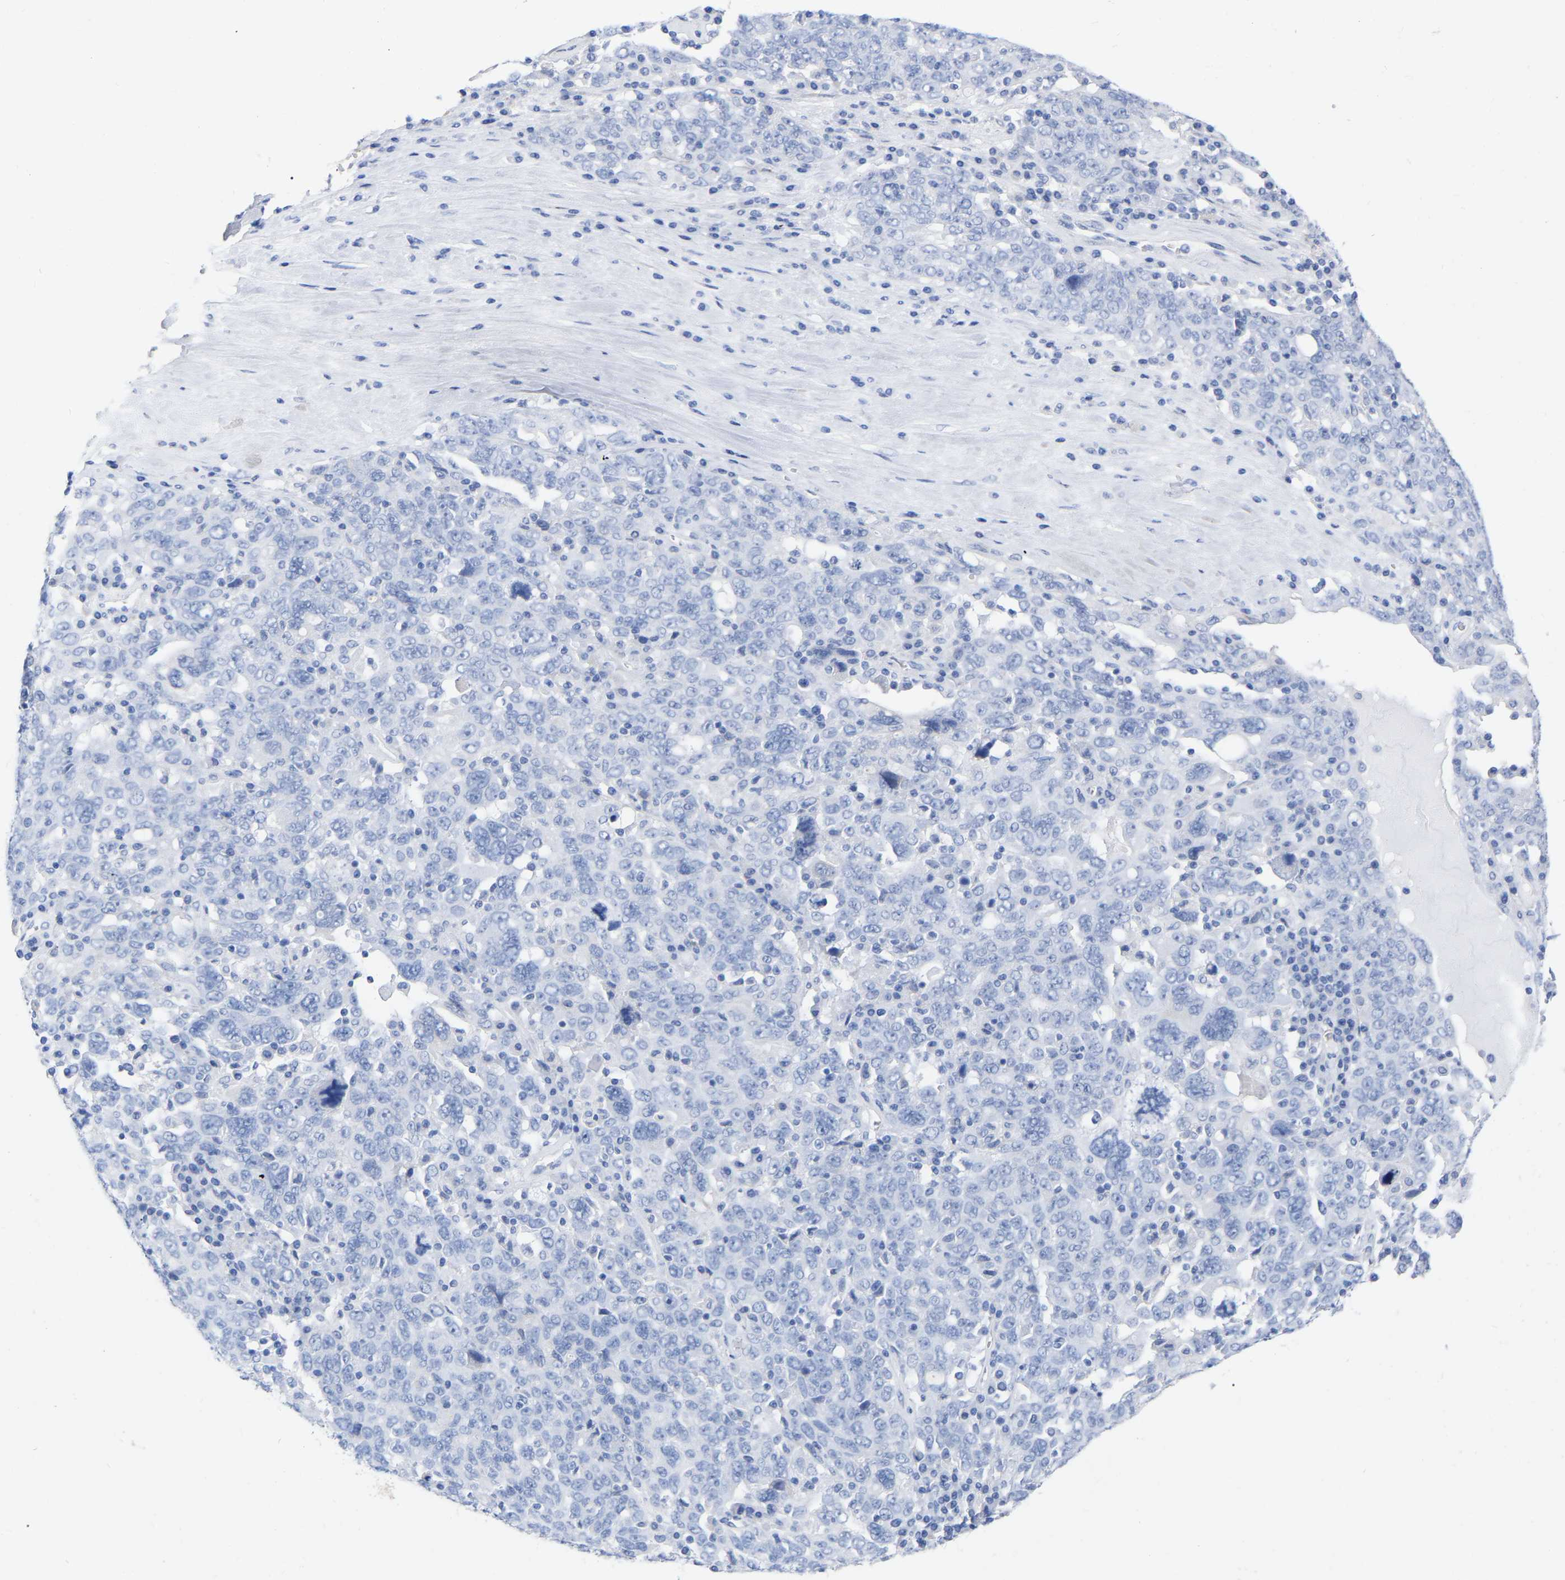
{"staining": {"intensity": "negative", "quantity": "none", "location": "none"}, "tissue": "ovarian cancer", "cell_type": "Tumor cells", "image_type": "cancer", "snomed": [{"axis": "morphology", "description": "Carcinoma, endometroid"}, {"axis": "topography", "description": "Ovary"}], "caption": "Immunohistochemical staining of ovarian cancer (endometroid carcinoma) displays no significant expression in tumor cells. The staining was performed using DAB (3,3'-diaminobenzidine) to visualize the protein expression in brown, while the nuclei were stained in blue with hematoxylin (Magnification: 20x).", "gene": "HAPLN1", "patient": {"sex": "female", "age": 62}}